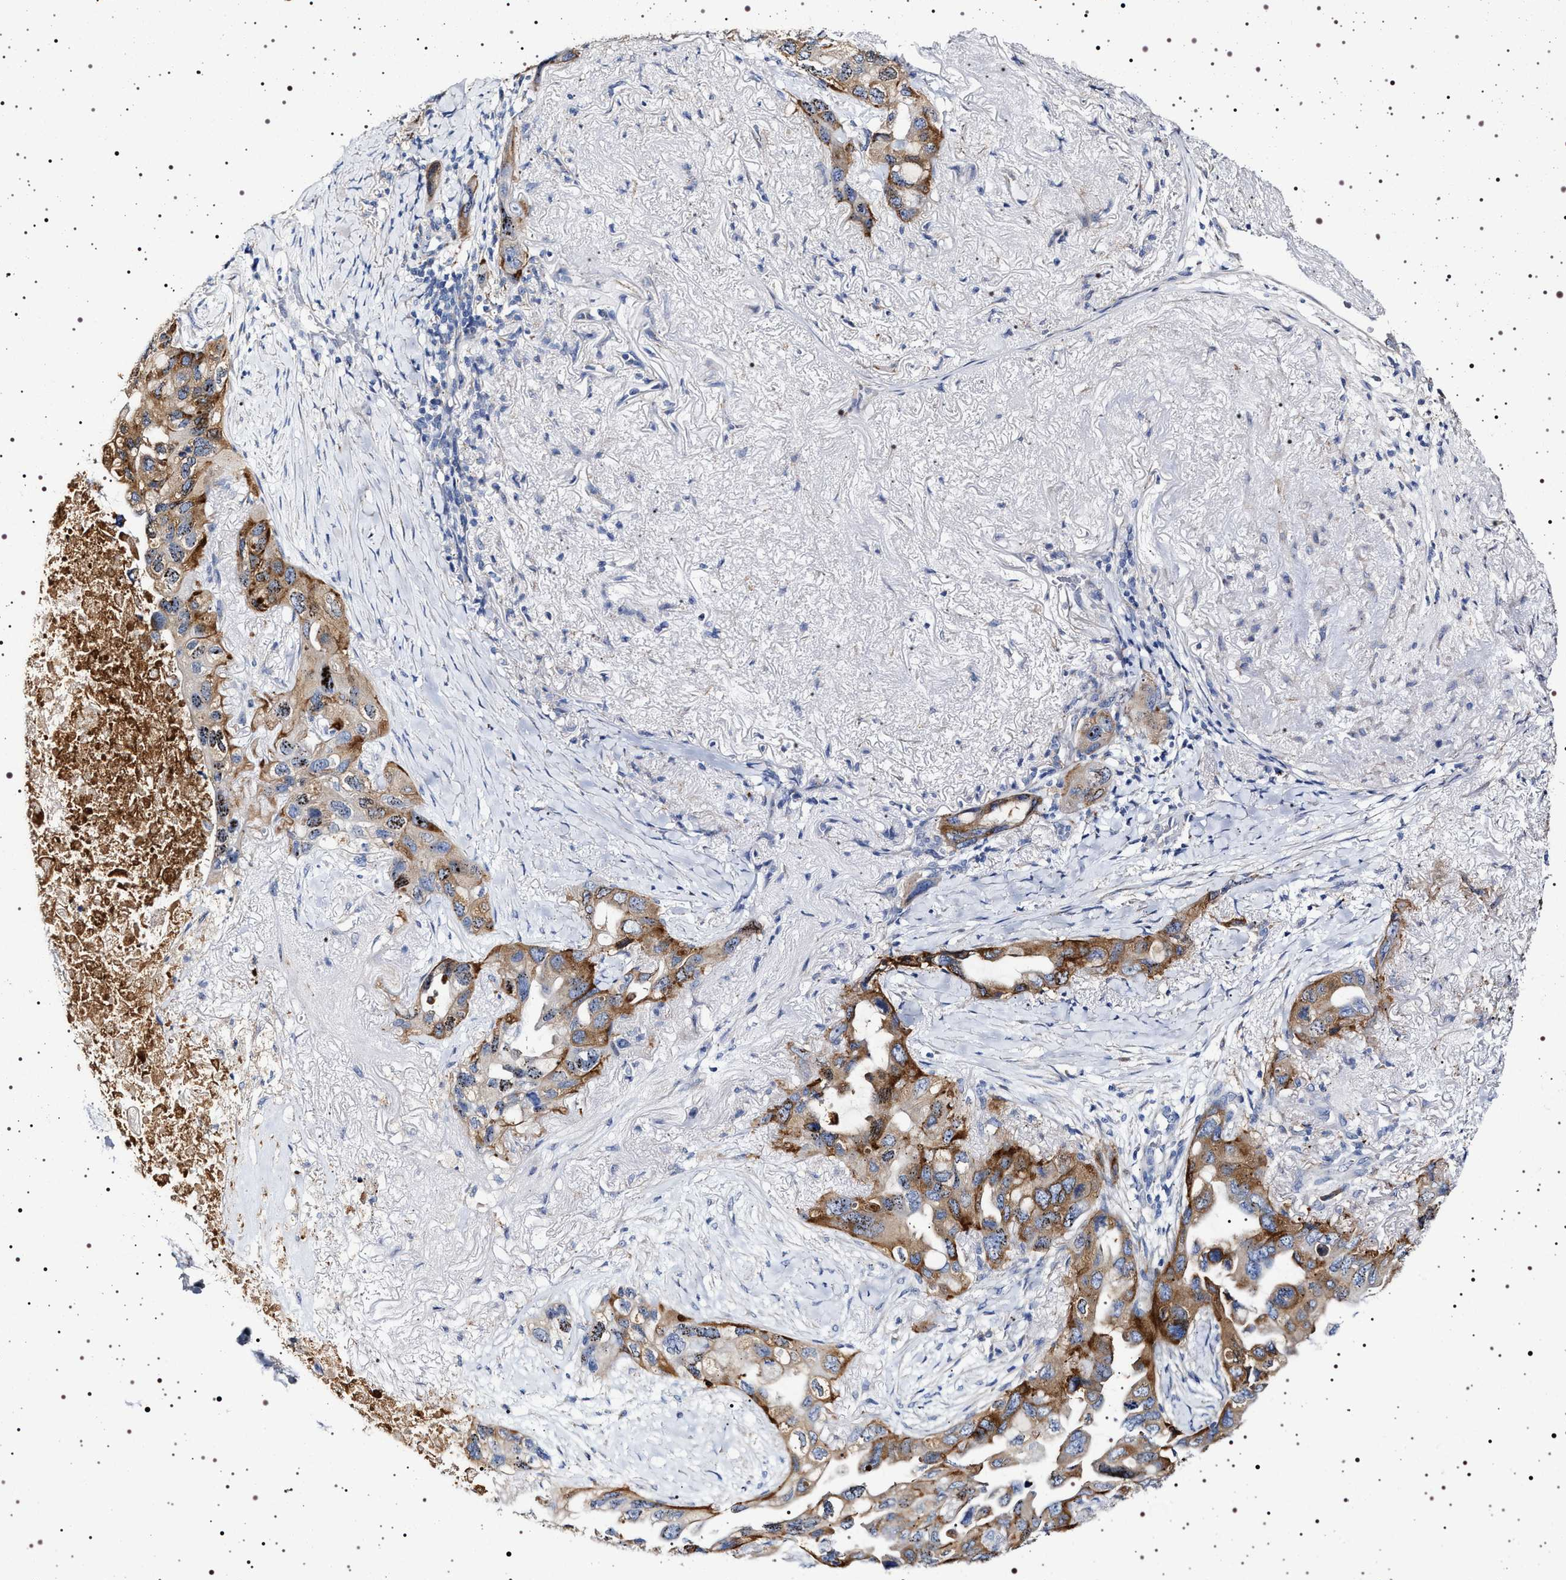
{"staining": {"intensity": "moderate", "quantity": ">75%", "location": "cytoplasmic/membranous"}, "tissue": "lung cancer", "cell_type": "Tumor cells", "image_type": "cancer", "snomed": [{"axis": "morphology", "description": "Squamous cell carcinoma, NOS"}, {"axis": "topography", "description": "Lung"}], "caption": "Lung cancer (squamous cell carcinoma) stained with a protein marker displays moderate staining in tumor cells.", "gene": "NAALADL2", "patient": {"sex": "female", "age": 73}}